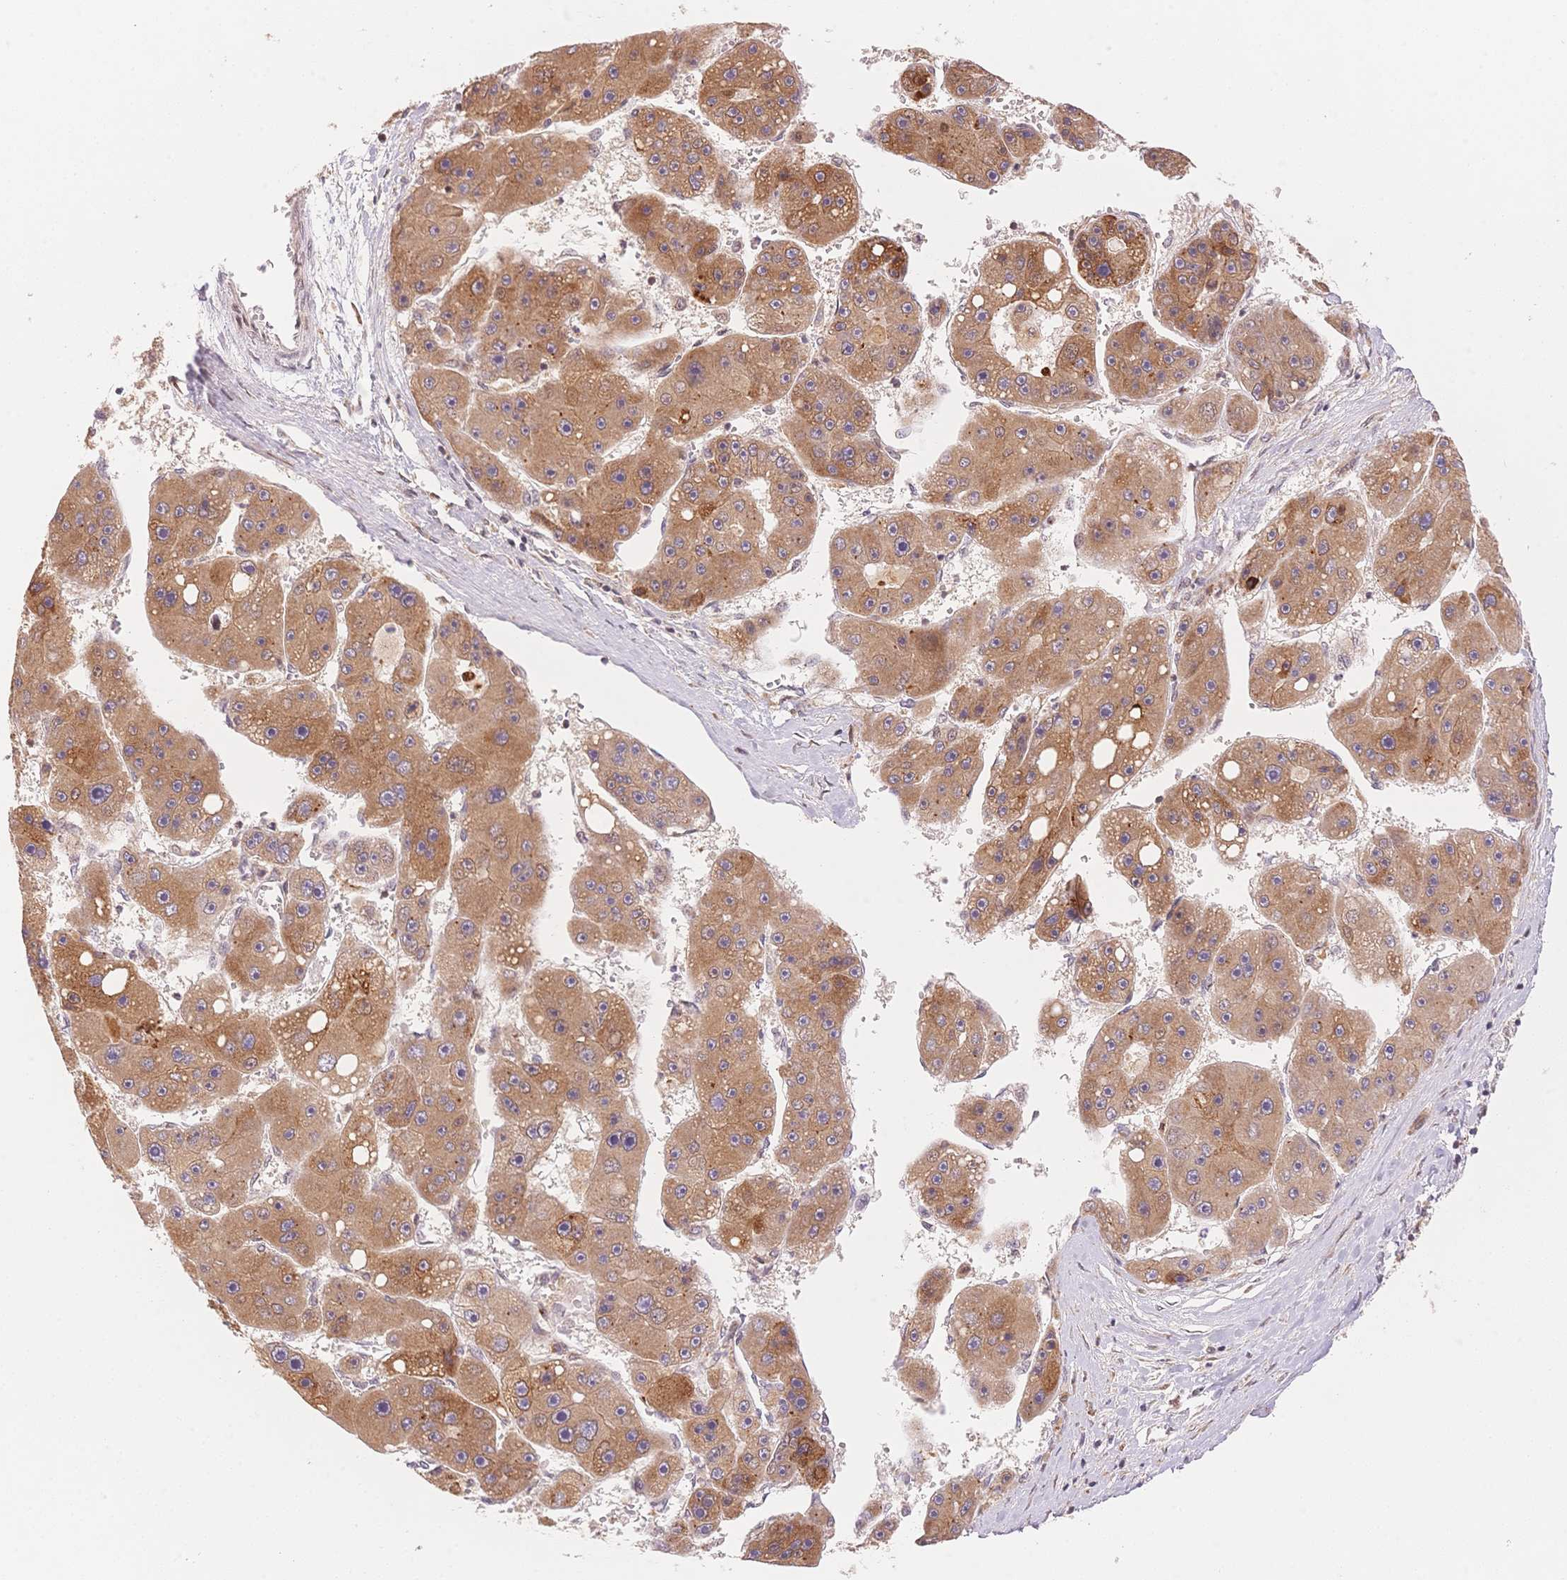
{"staining": {"intensity": "moderate", "quantity": ">75%", "location": "cytoplasmic/membranous"}, "tissue": "liver cancer", "cell_type": "Tumor cells", "image_type": "cancer", "snomed": [{"axis": "morphology", "description": "Carcinoma, Hepatocellular, NOS"}, {"axis": "topography", "description": "Liver"}], "caption": "Immunohistochemistry (IHC) (DAB (3,3'-diaminobenzidine)) staining of human liver hepatocellular carcinoma exhibits moderate cytoplasmic/membranous protein staining in about >75% of tumor cells.", "gene": "STK39", "patient": {"sex": "female", "age": 61}}